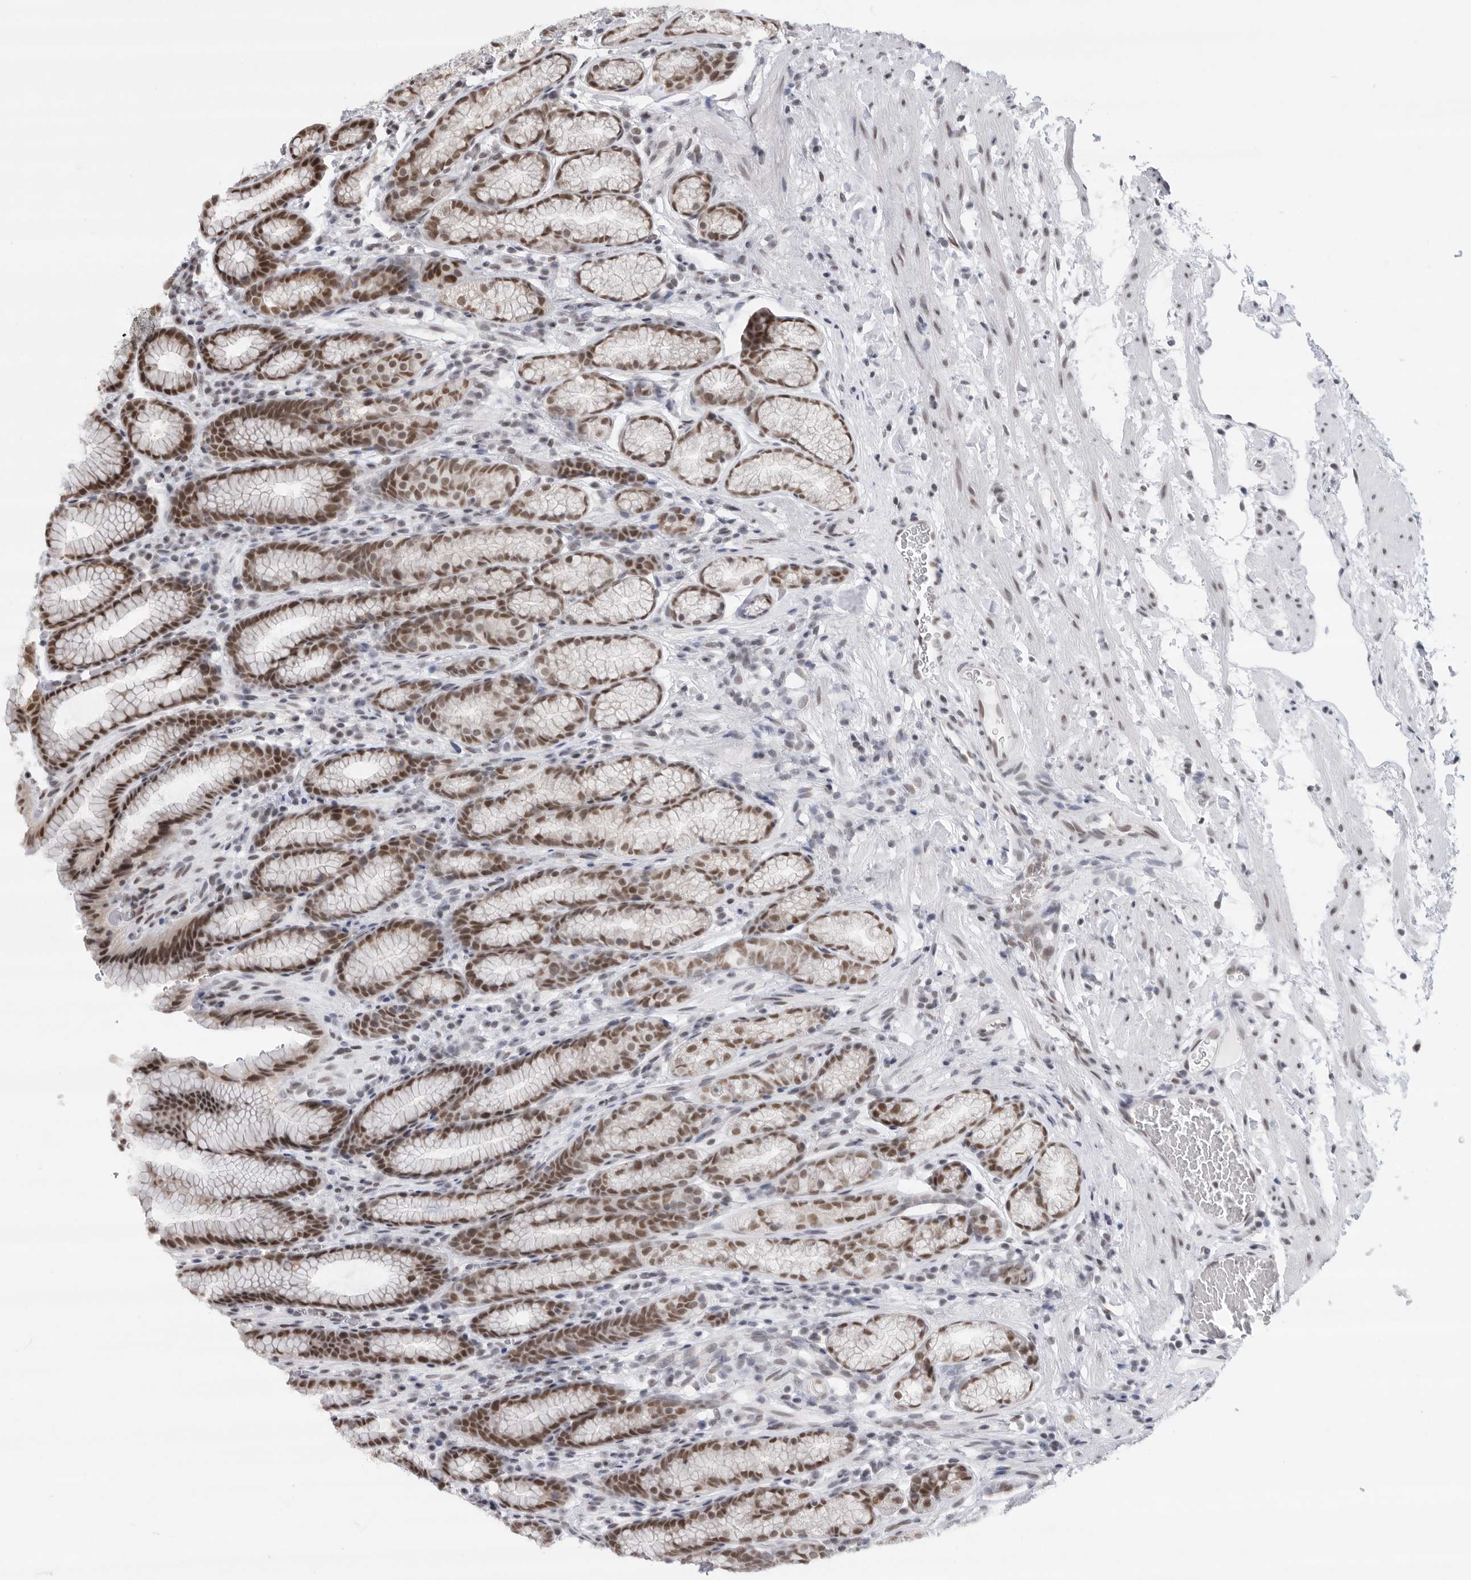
{"staining": {"intensity": "strong", "quantity": "25%-75%", "location": "nuclear"}, "tissue": "stomach", "cell_type": "Glandular cells", "image_type": "normal", "snomed": [{"axis": "morphology", "description": "Normal tissue, NOS"}, {"axis": "topography", "description": "Stomach"}], "caption": "Immunohistochemistry (IHC) staining of benign stomach, which demonstrates high levels of strong nuclear positivity in approximately 25%-75% of glandular cells indicating strong nuclear protein staining. The staining was performed using DAB (brown) for protein detection and nuclei were counterstained in hematoxylin (blue).", "gene": "ZNF830", "patient": {"sex": "male", "age": 42}}